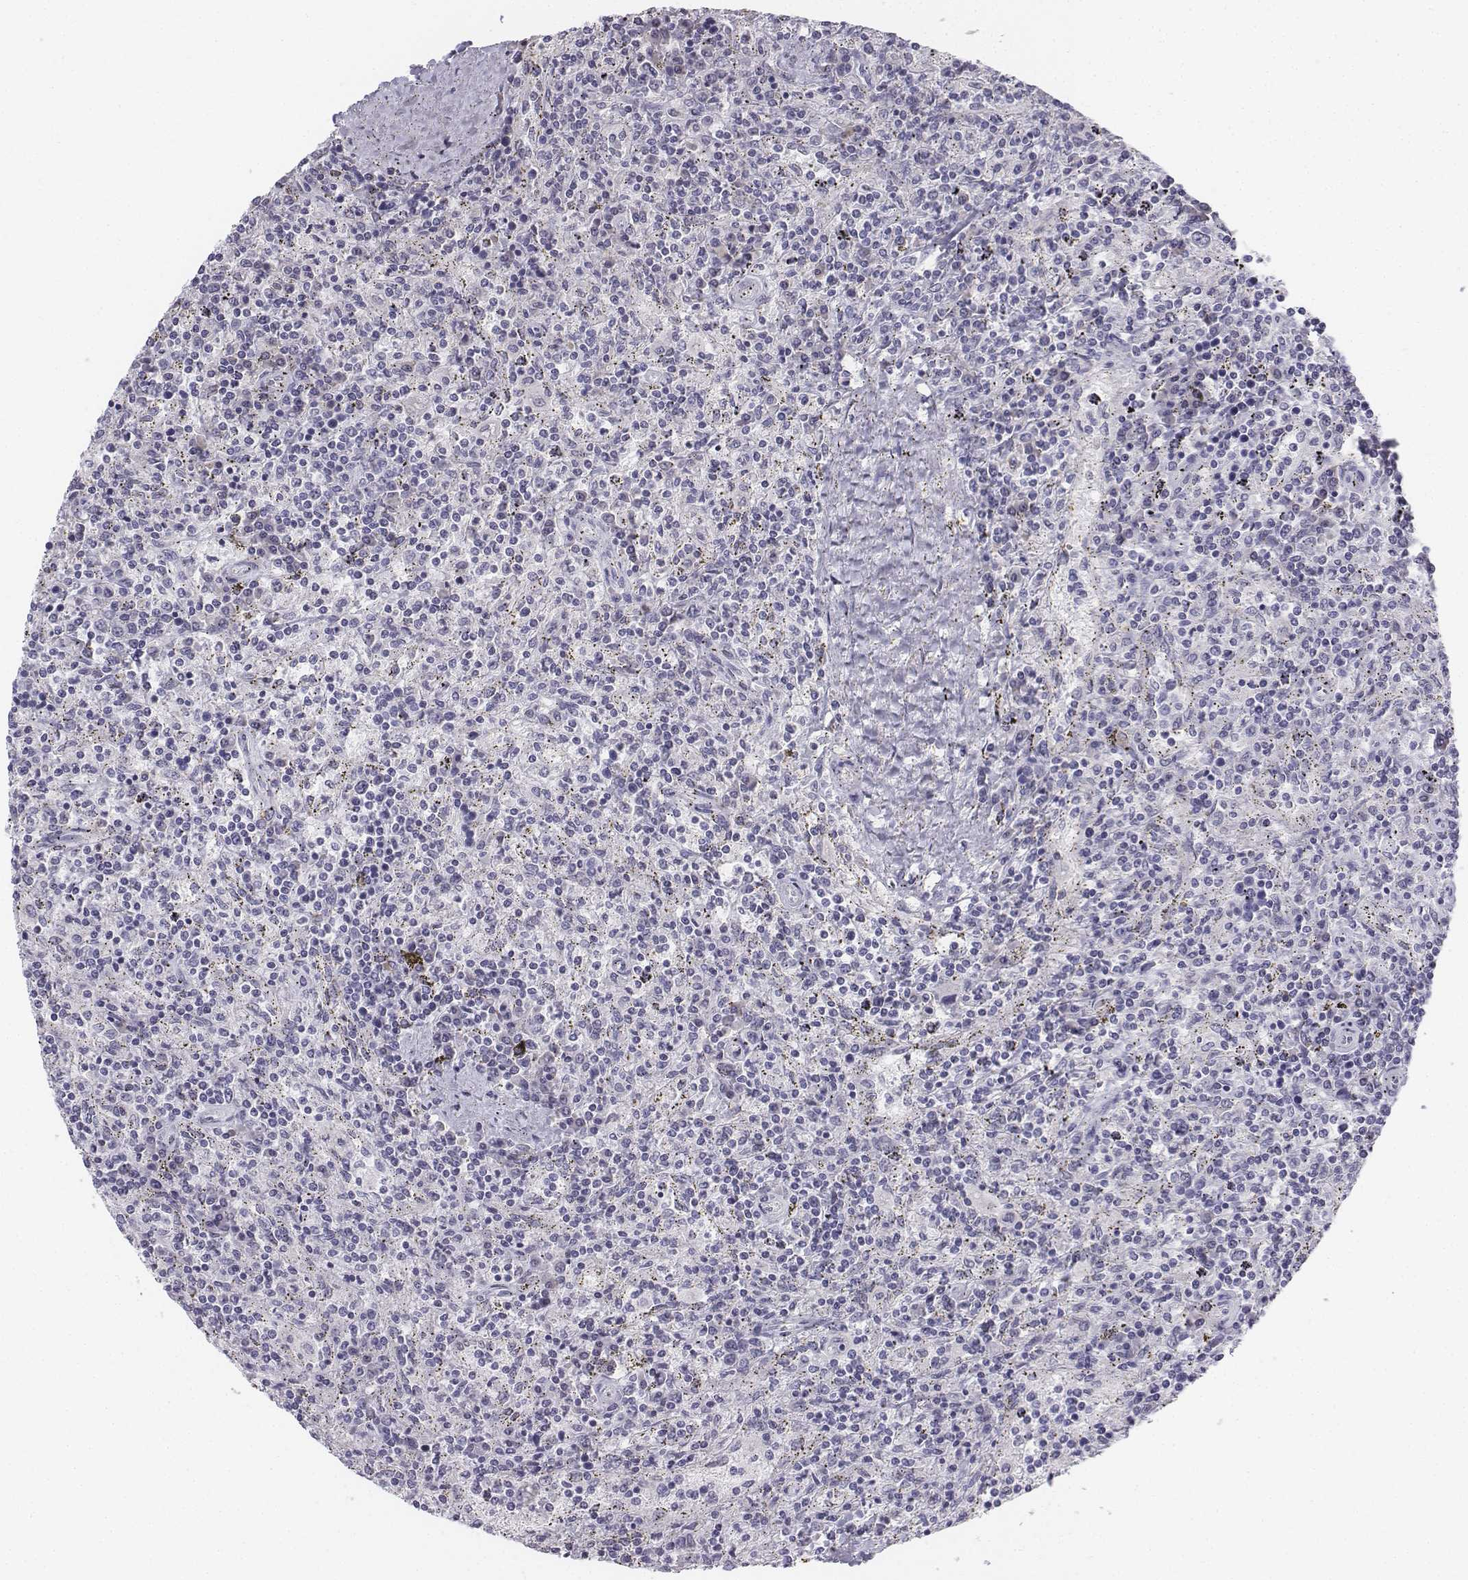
{"staining": {"intensity": "negative", "quantity": "none", "location": "none"}, "tissue": "lymphoma", "cell_type": "Tumor cells", "image_type": "cancer", "snomed": [{"axis": "morphology", "description": "Malignant lymphoma, non-Hodgkin's type, Low grade"}, {"axis": "topography", "description": "Spleen"}], "caption": "Immunohistochemistry (IHC) photomicrograph of neoplastic tissue: human malignant lymphoma, non-Hodgkin's type (low-grade) stained with DAB (3,3'-diaminobenzidine) displays no significant protein positivity in tumor cells. Nuclei are stained in blue.", "gene": "PENK", "patient": {"sex": "male", "age": 62}}